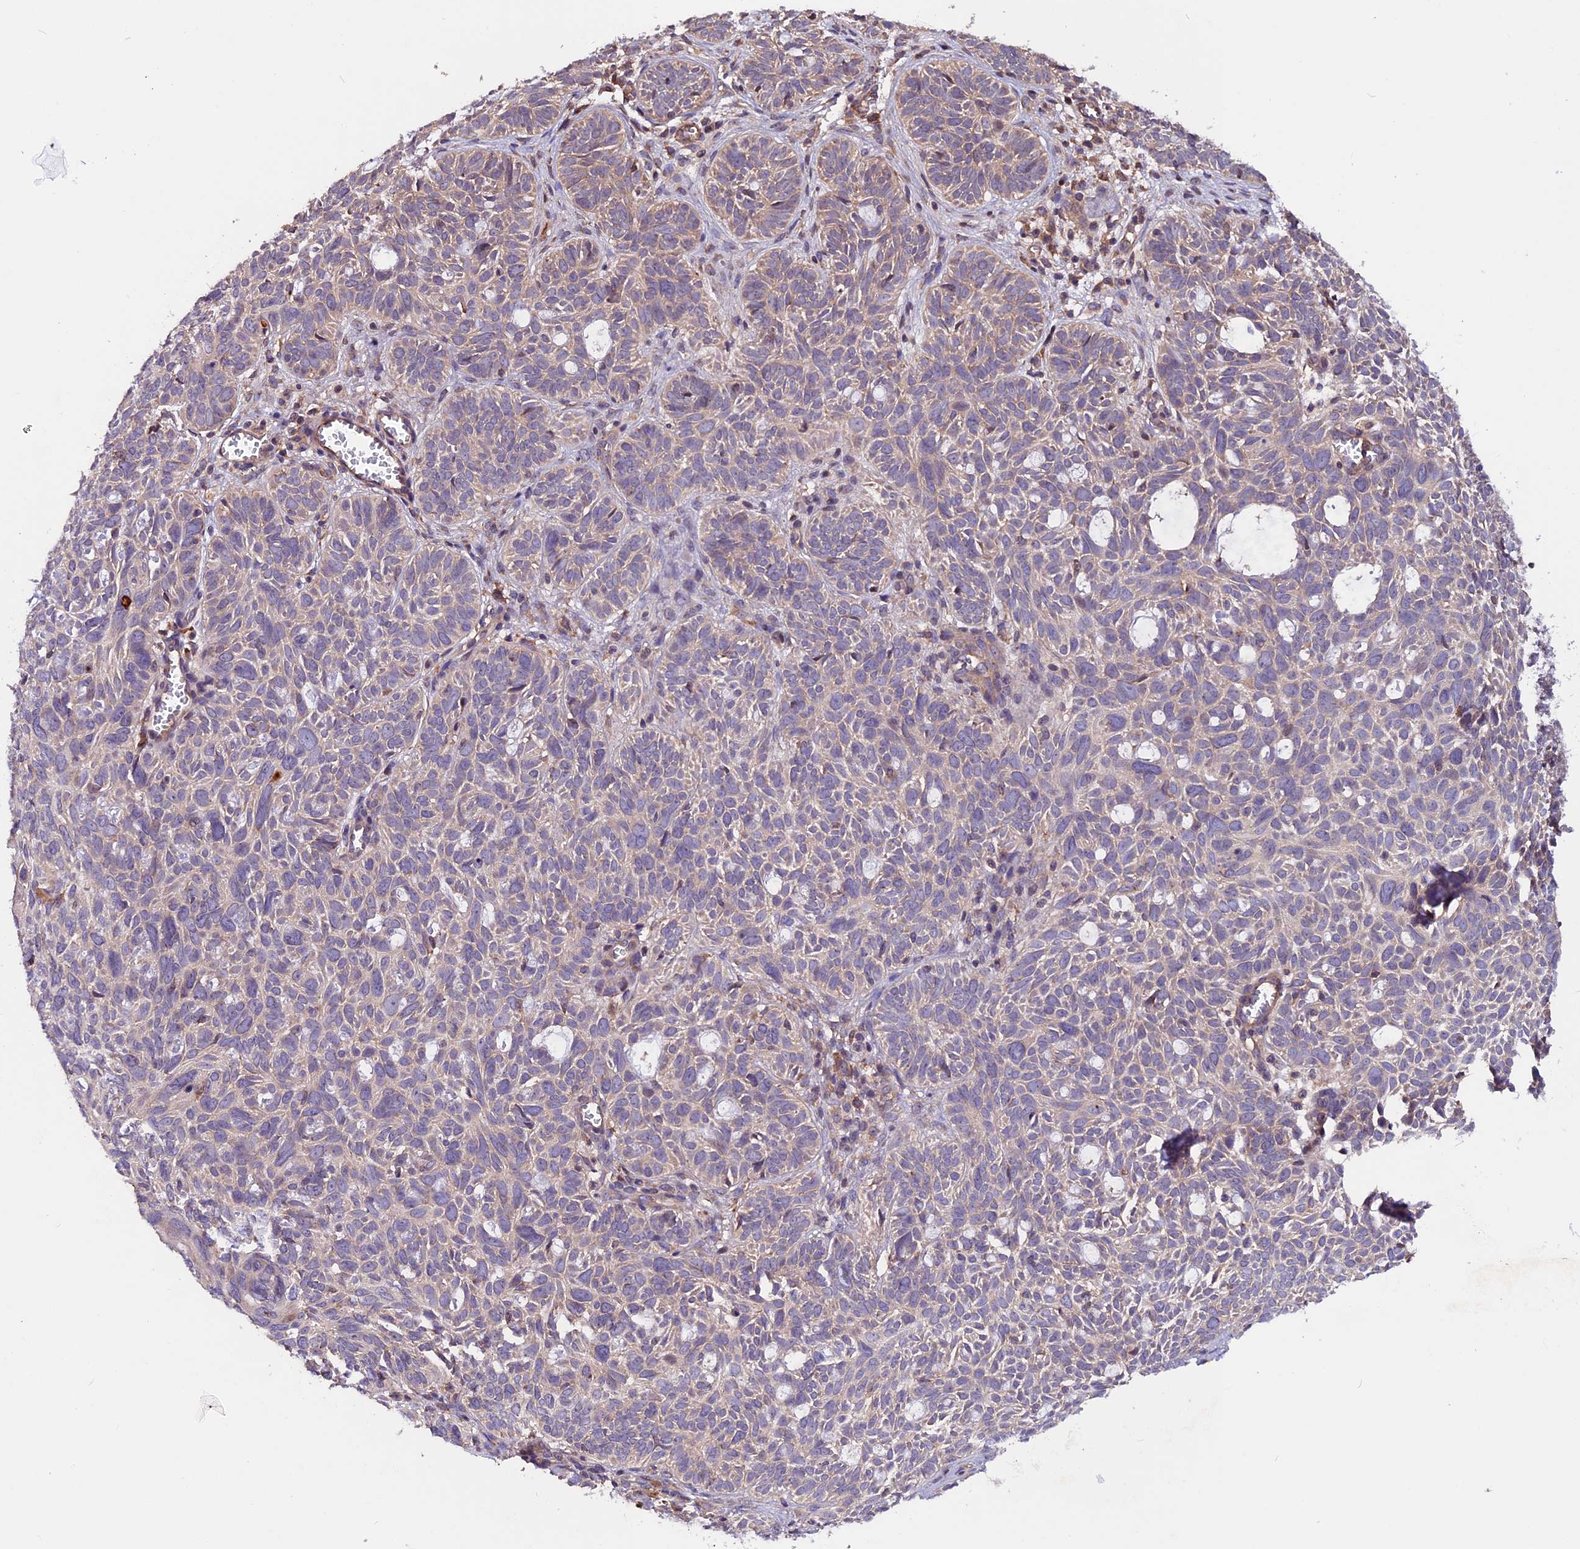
{"staining": {"intensity": "negative", "quantity": "none", "location": "none"}, "tissue": "skin cancer", "cell_type": "Tumor cells", "image_type": "cancer", "snomed": [{"axis": "morphology", "description": "Basal cell carcinoma"}, {"axis": "topography", "description": "Skin"}], "caption": "IHC image of human skin cancer stained for a protein (brown), which displays no expression in tumor cells.", "gene": "ZNF598", "patient": {"sex": "male", "age": 69}}